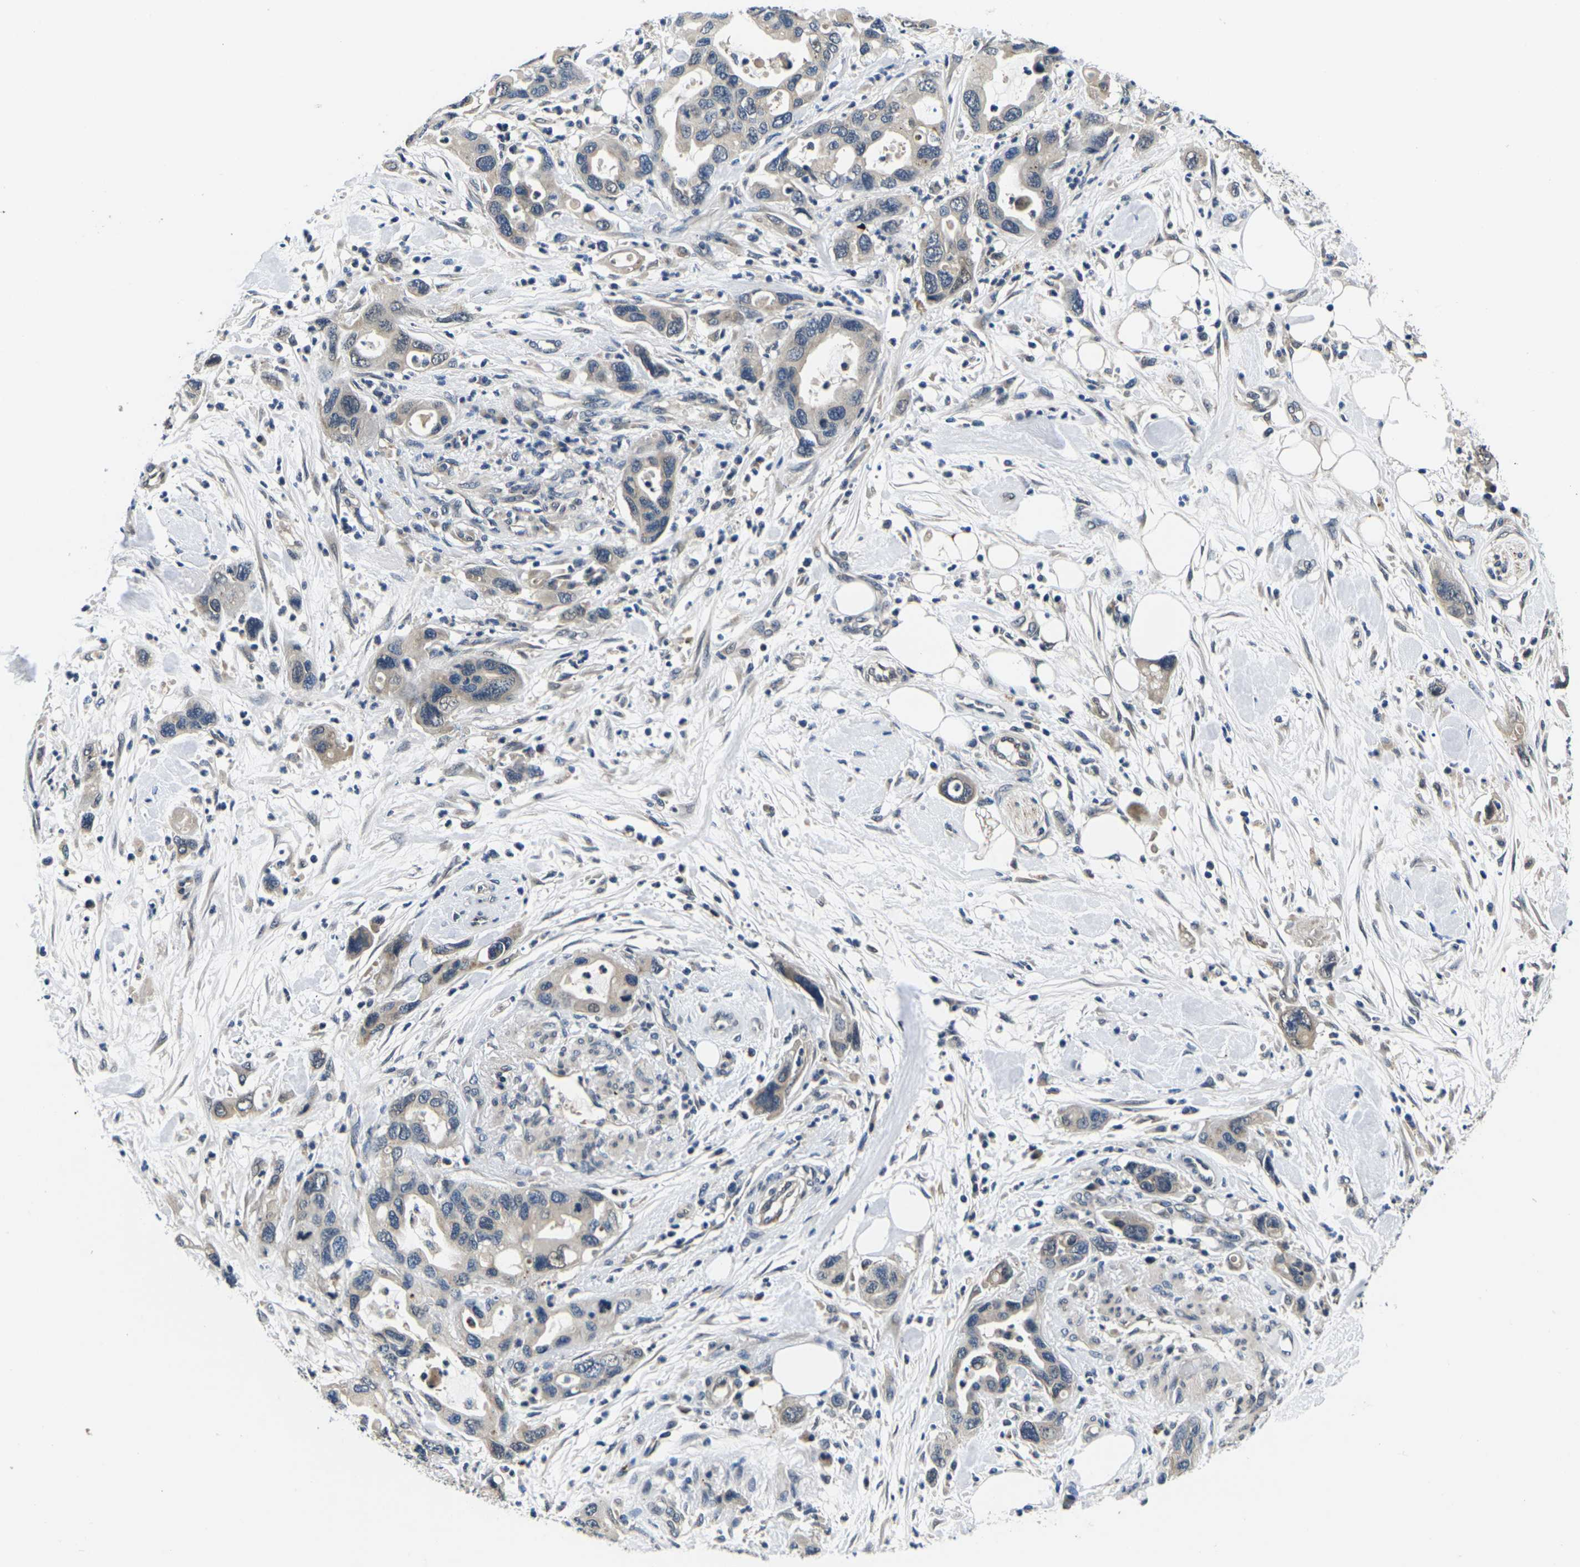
{"staining": {"intensity": "negative", "quantity": "none", "location": "none"}, "tissue": "pancreatic cancer", "cell_type": "Tumor cells", "image_type": "cancer", "snomed": [{"axis": "morphology", "description": "Normal tissue, NOS"}, {"axis": "morphology", "description": "Adenocarcinoma, NOS"}, {"axis": "topography", "description": "Pancreas"}], "caption": "Immunohistochemistry (IHC) image of neoplastic tissue: human pancreatic cancer (adenocarcinoma) stained with DAB exhibits no significant protein expression in tumor cells. Brightfield microscopy of immunohistochemistry (IHC) stained with DAB (brown) and hematoxylin (blue), captured at high magnification.", "gene": "SNX10", "patient": {"sex": "female", "age": 71}}